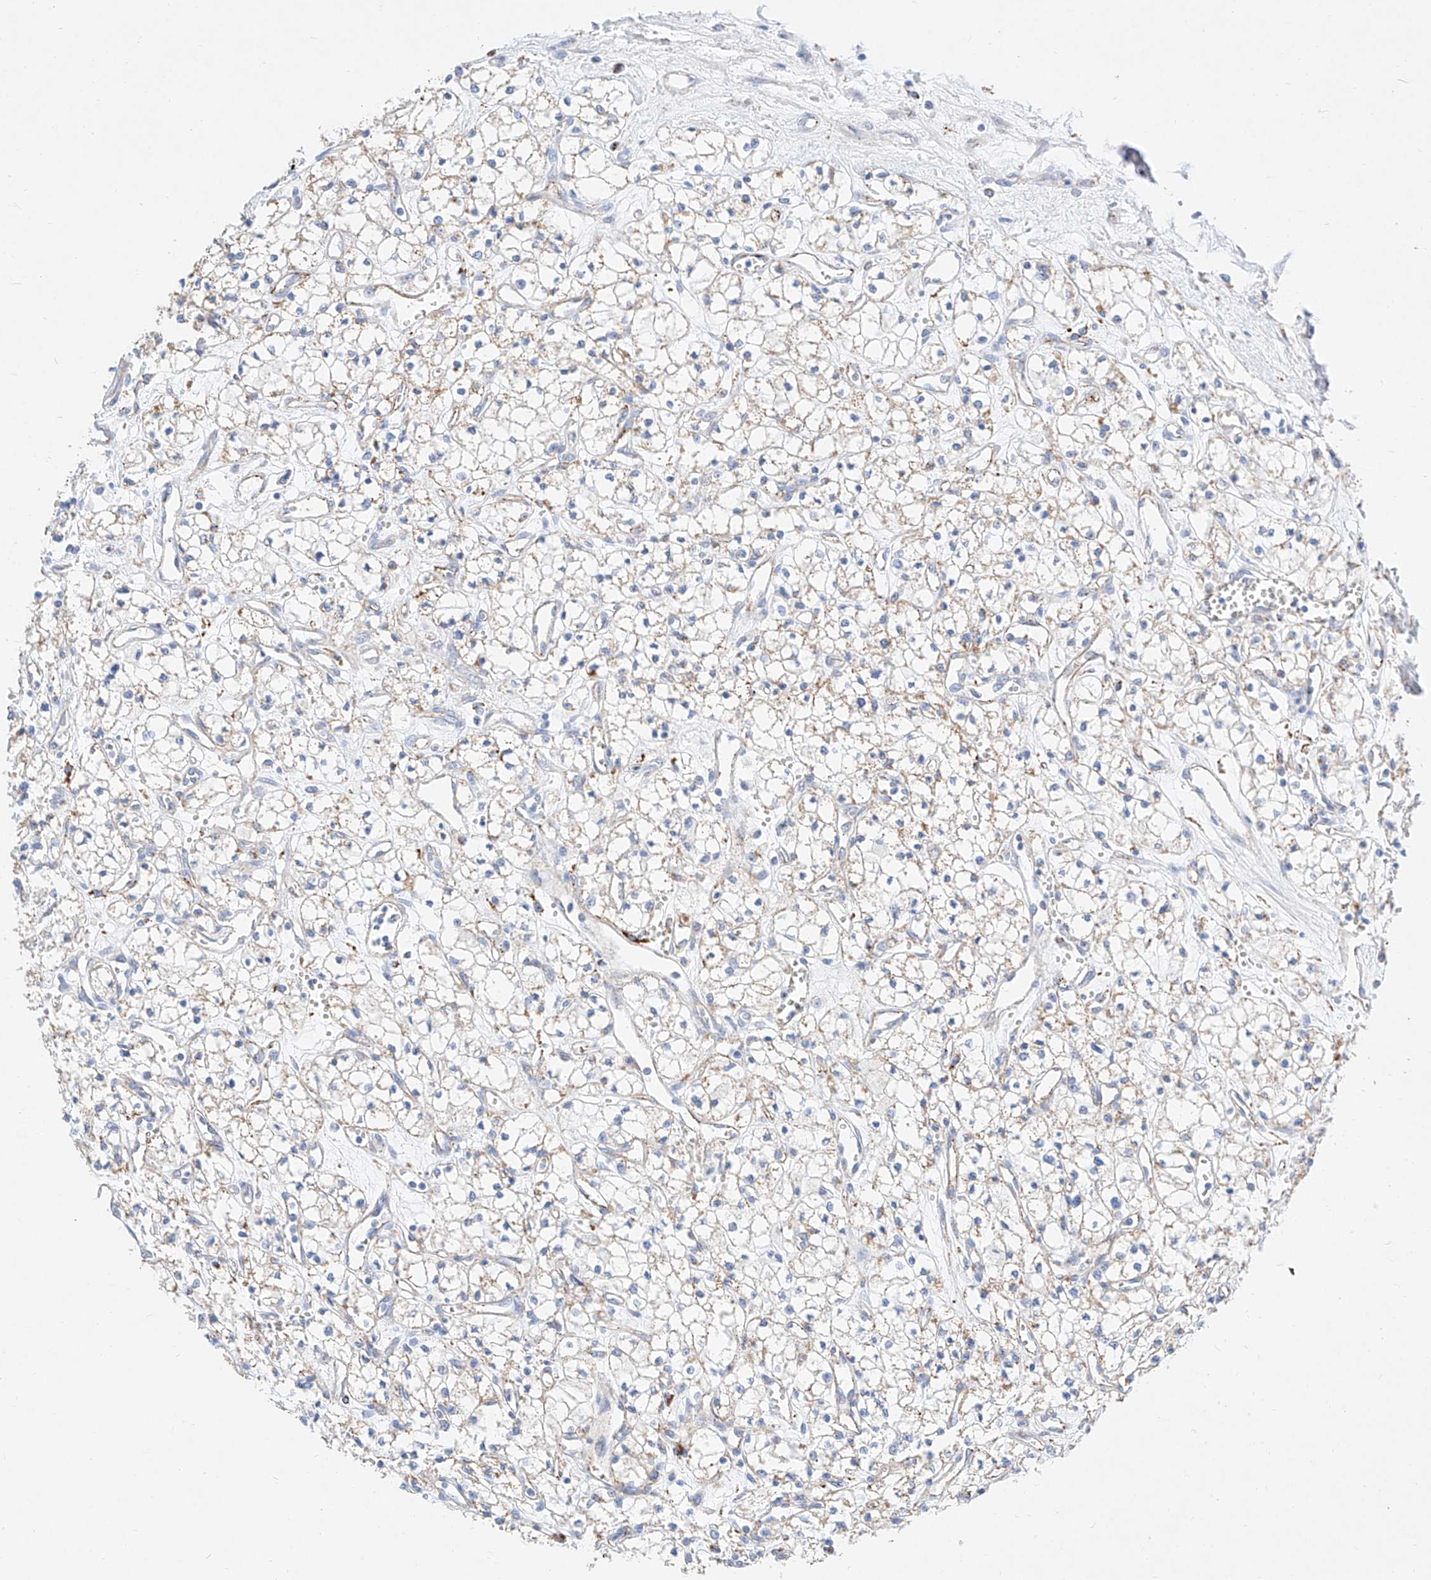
{"staining": {"intensity": "weak", "quantity": ">75%", "location": "cytoplasmic/membranous"}, "tissue": "renal cancer", "cell_type": "Tumor cells", "image_type": "cancer", "snomed": [{"axis": "morphology", "description": "Adenocarcinoma, NOS"}, {"axis": "topography", "description": "Kidney"}], "caption": "Immunohistochemical staining of renal cancer reveals low levels of weak cytoplasmic/membranous expression in approximately >75% of tumor cells. The protein is shown in brown color, while the nuclei are stained blue.", "gene": "C6orf62", "patient": {"sex": "male", "age": 59}}